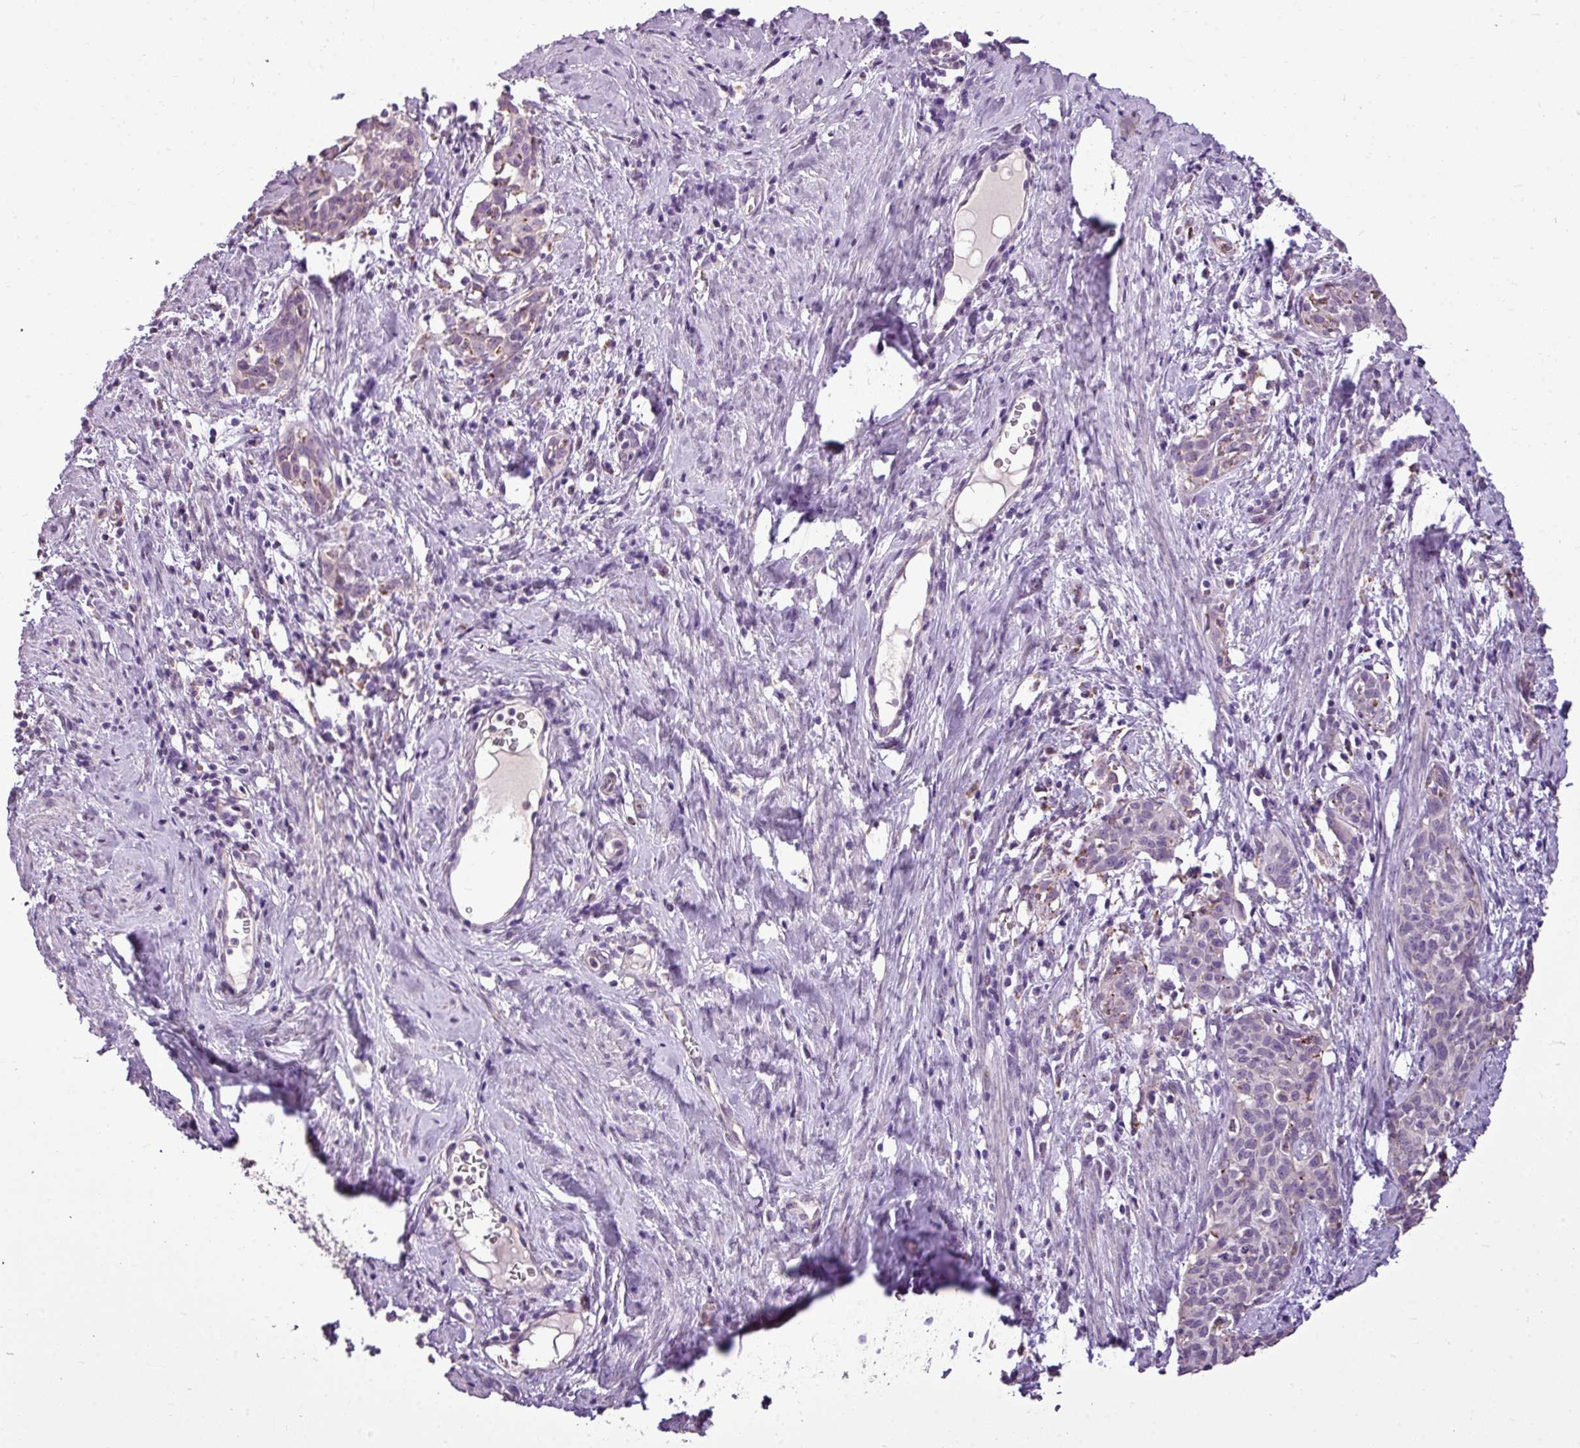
{"staining": {"intensity": "weak", "quantity": "<25%", "location": "cytoplasmic/membranous"}, "tissue": "cervical cancer", "cell_type": "Tumor cells", "image_type": "cancer", "snomed": [{"axis": "morphology", "description": "Squamous cell carcinoma, NOS"}, {"axis": "topography", "description": "Cervix"}], "caption": "Tumor cells show no significant expression in cervical squamous cell carcinoma.", "gene": "ALDH2", "patient": {"sex": "female", "age": 52}}